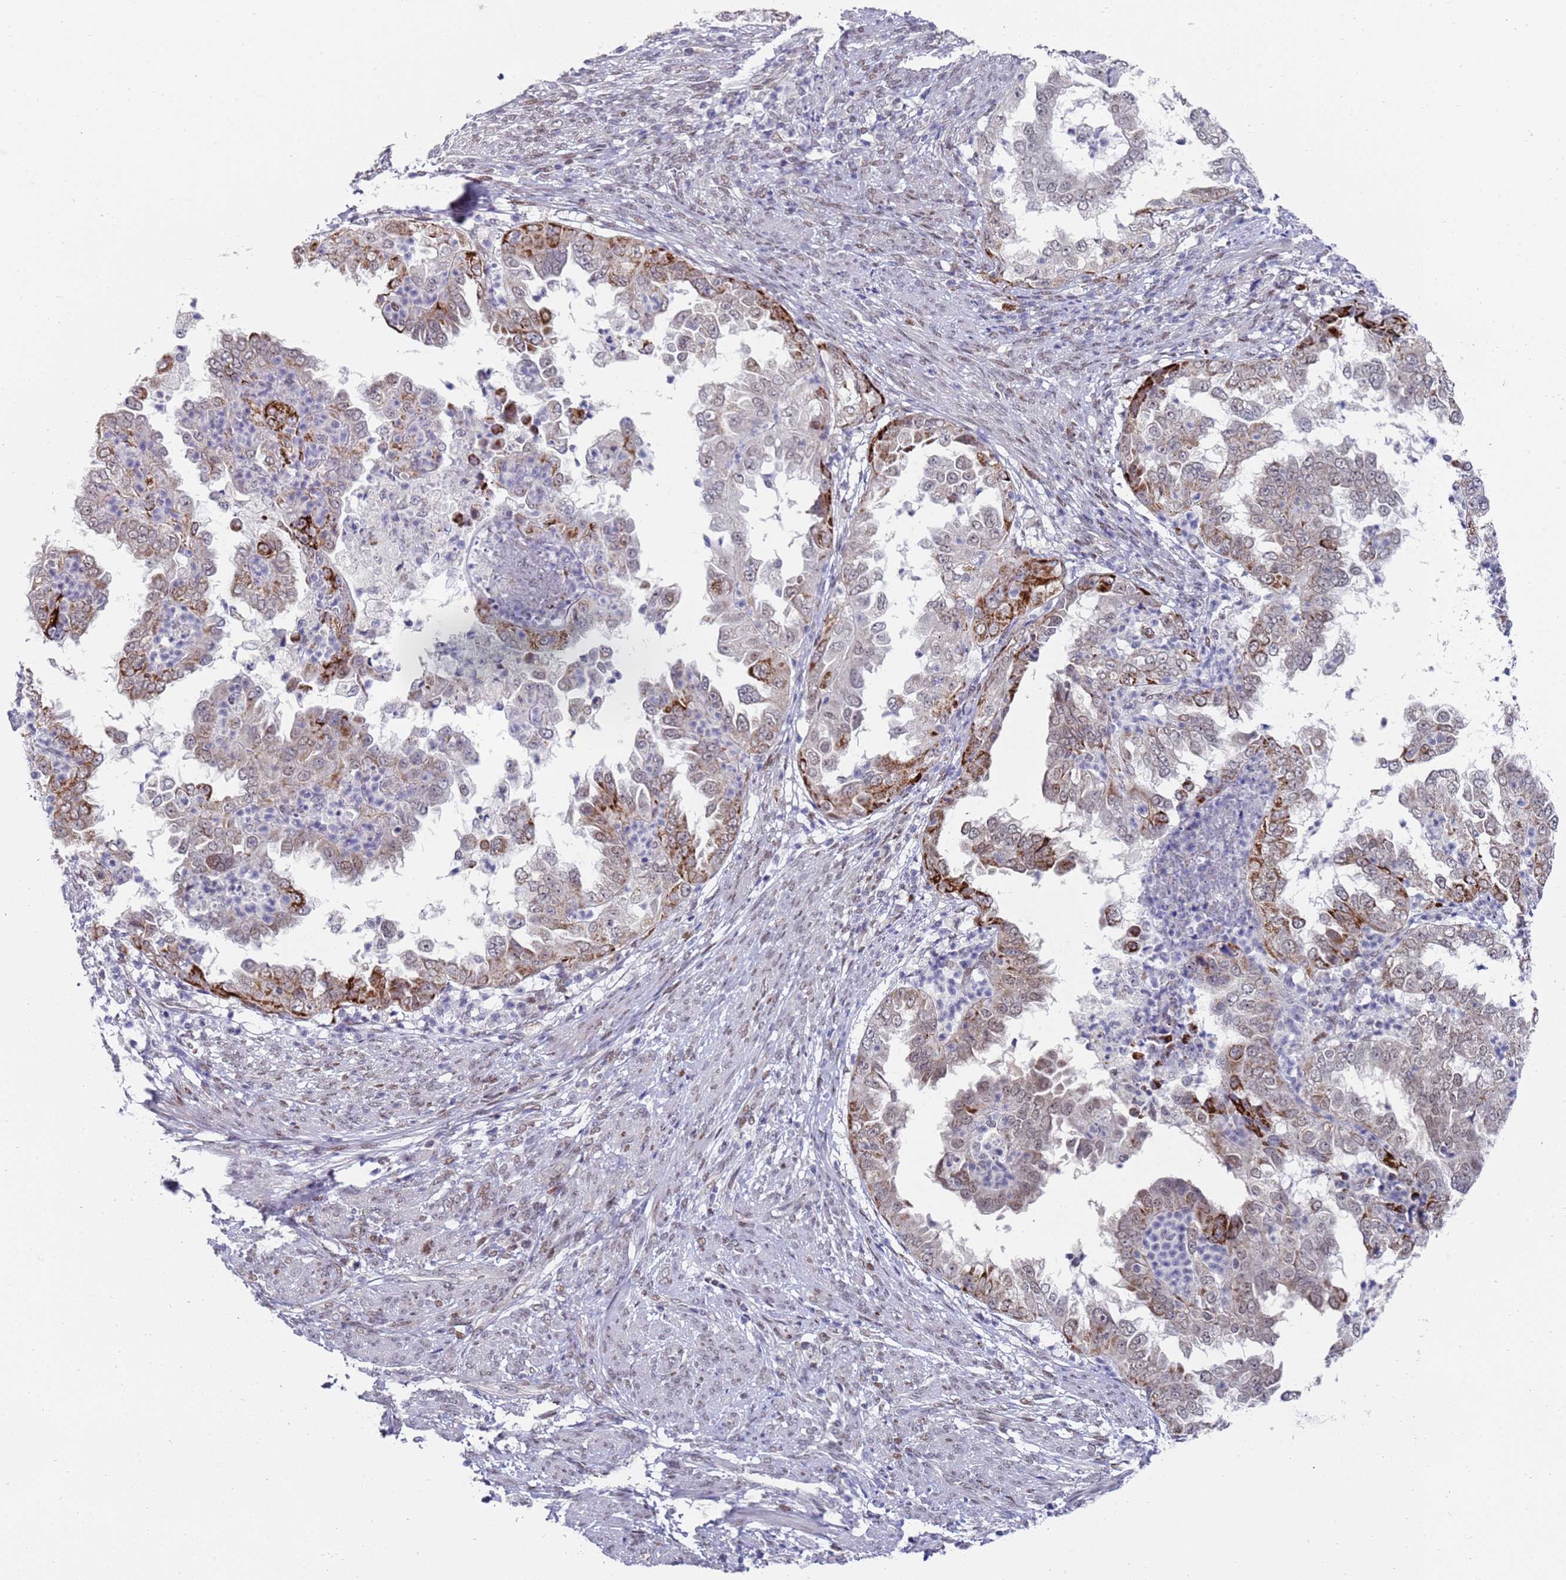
{"staining": {"intensity": "moderate", "quantity": "25%-75%", "location": "cytoplasmic/membranous"}, "tissue": "endometrial cancer", "cell_type": "Tumor cells", "image_type": "cancer", "snomed": [{"axis": "morphology", "description": "Adenocarcinoma, NOS"}, {"axis": "topography", "description": "Endometrium"}], "caption": "IHC photomicrograph of endometrial cancer stained for a protein (brown), which displays medium levels of moderate cytoplasmic/membranous expression in approximately 25%-75% of tumor cells.", "gene": "COPS6", "patient": {"sex": "female", "age": 85}}